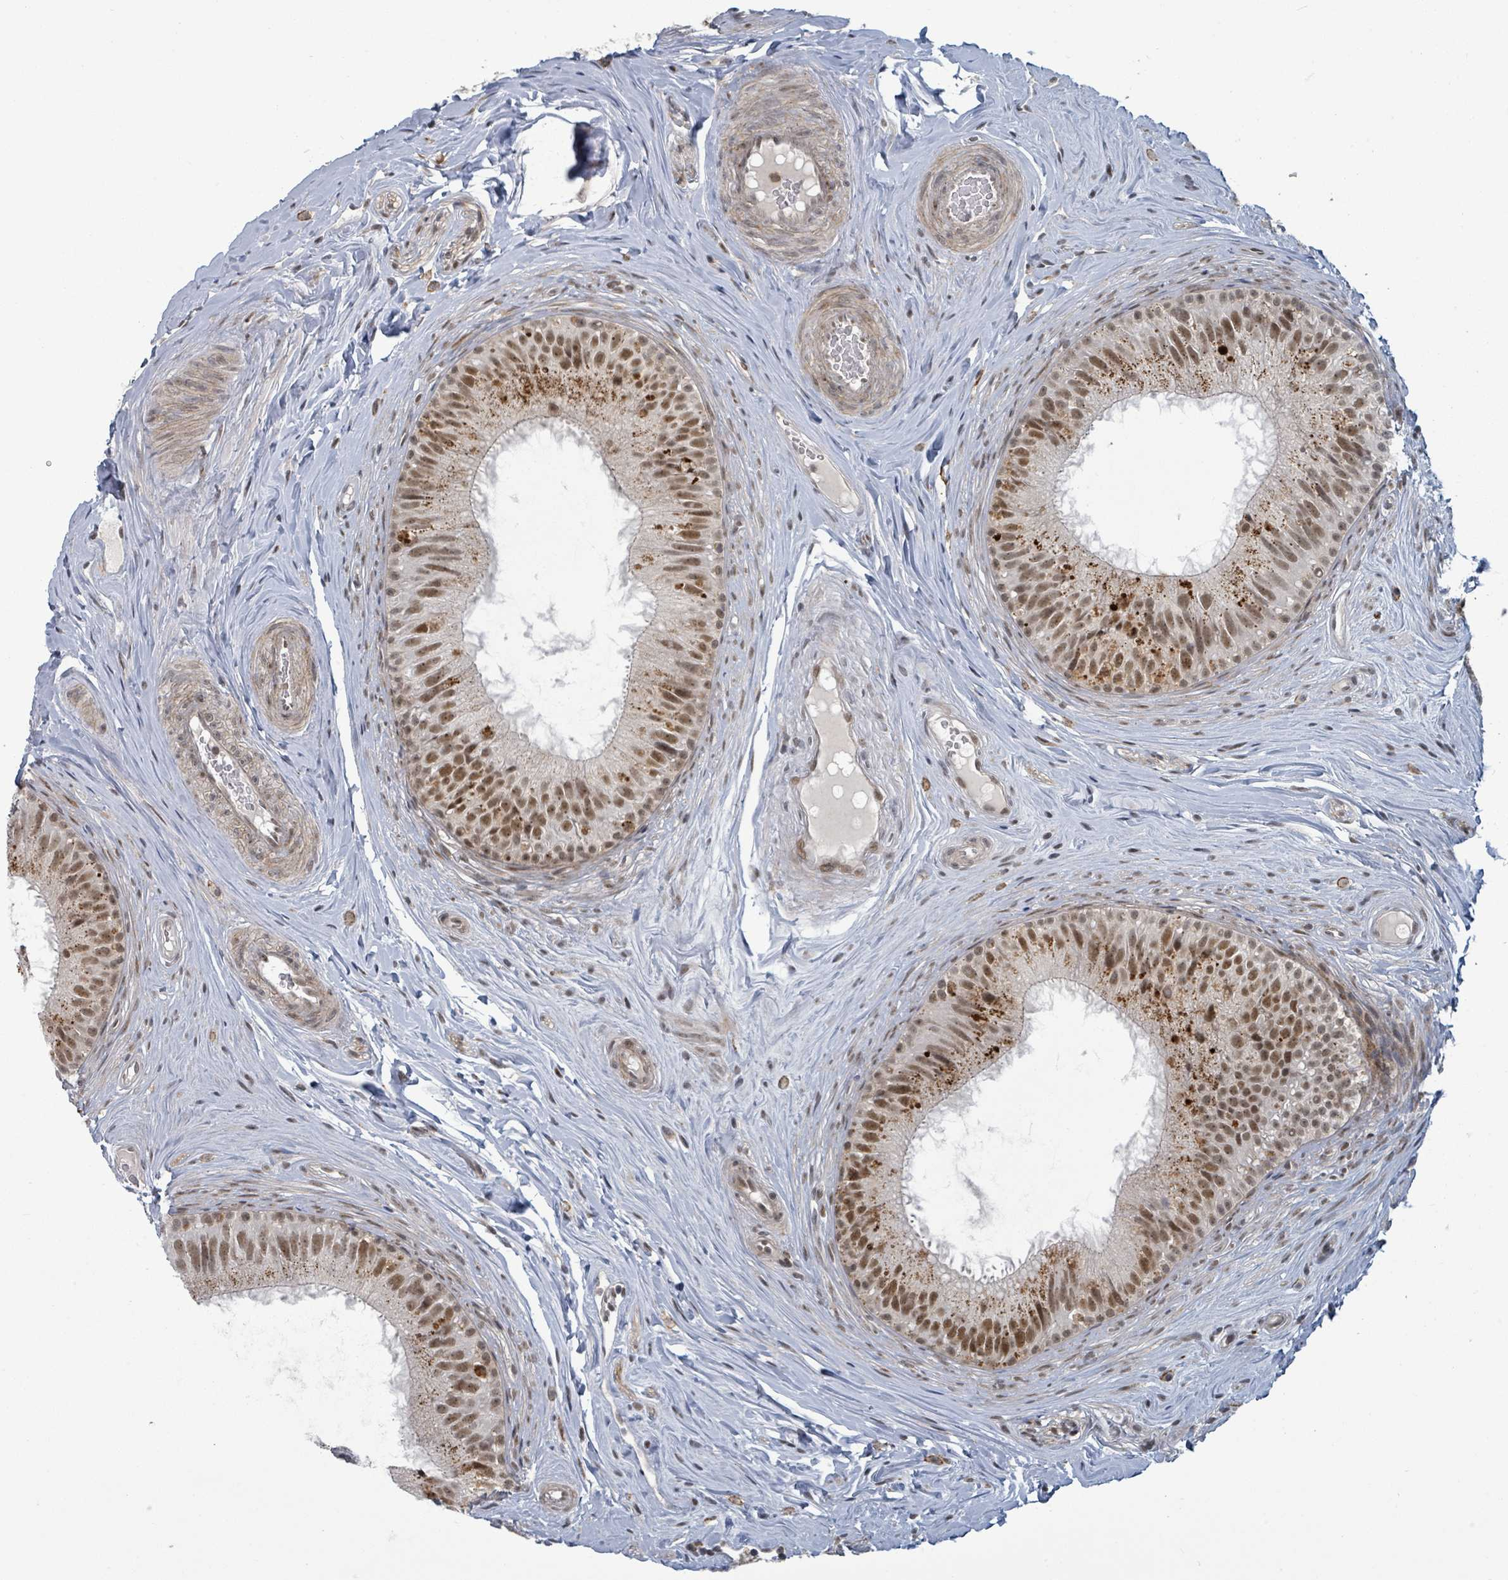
{"staining": {"intensity": "moderate", "quantity": ">75%", "location": "cytoplasmic/membranous,nuclear"}, "tissue": "epididymis", "cell_type": "Glandular cells", "image_type": "normal", "snomed": [{"axis": "morphology", "description": "Normal tissue, NOS"}, {"axis": "topography", "description": "Epididymis"}], "caption": "IHC micrograph of unremarkable human epididymis stained for a protein (brown), which demonstrates medium levels of moderate cytoplasmic/membranous,nuclear positivity in about >75% of glandular cells.", "gene": "GTF3C1", "patient": {"sex": "male", "age": 34}}